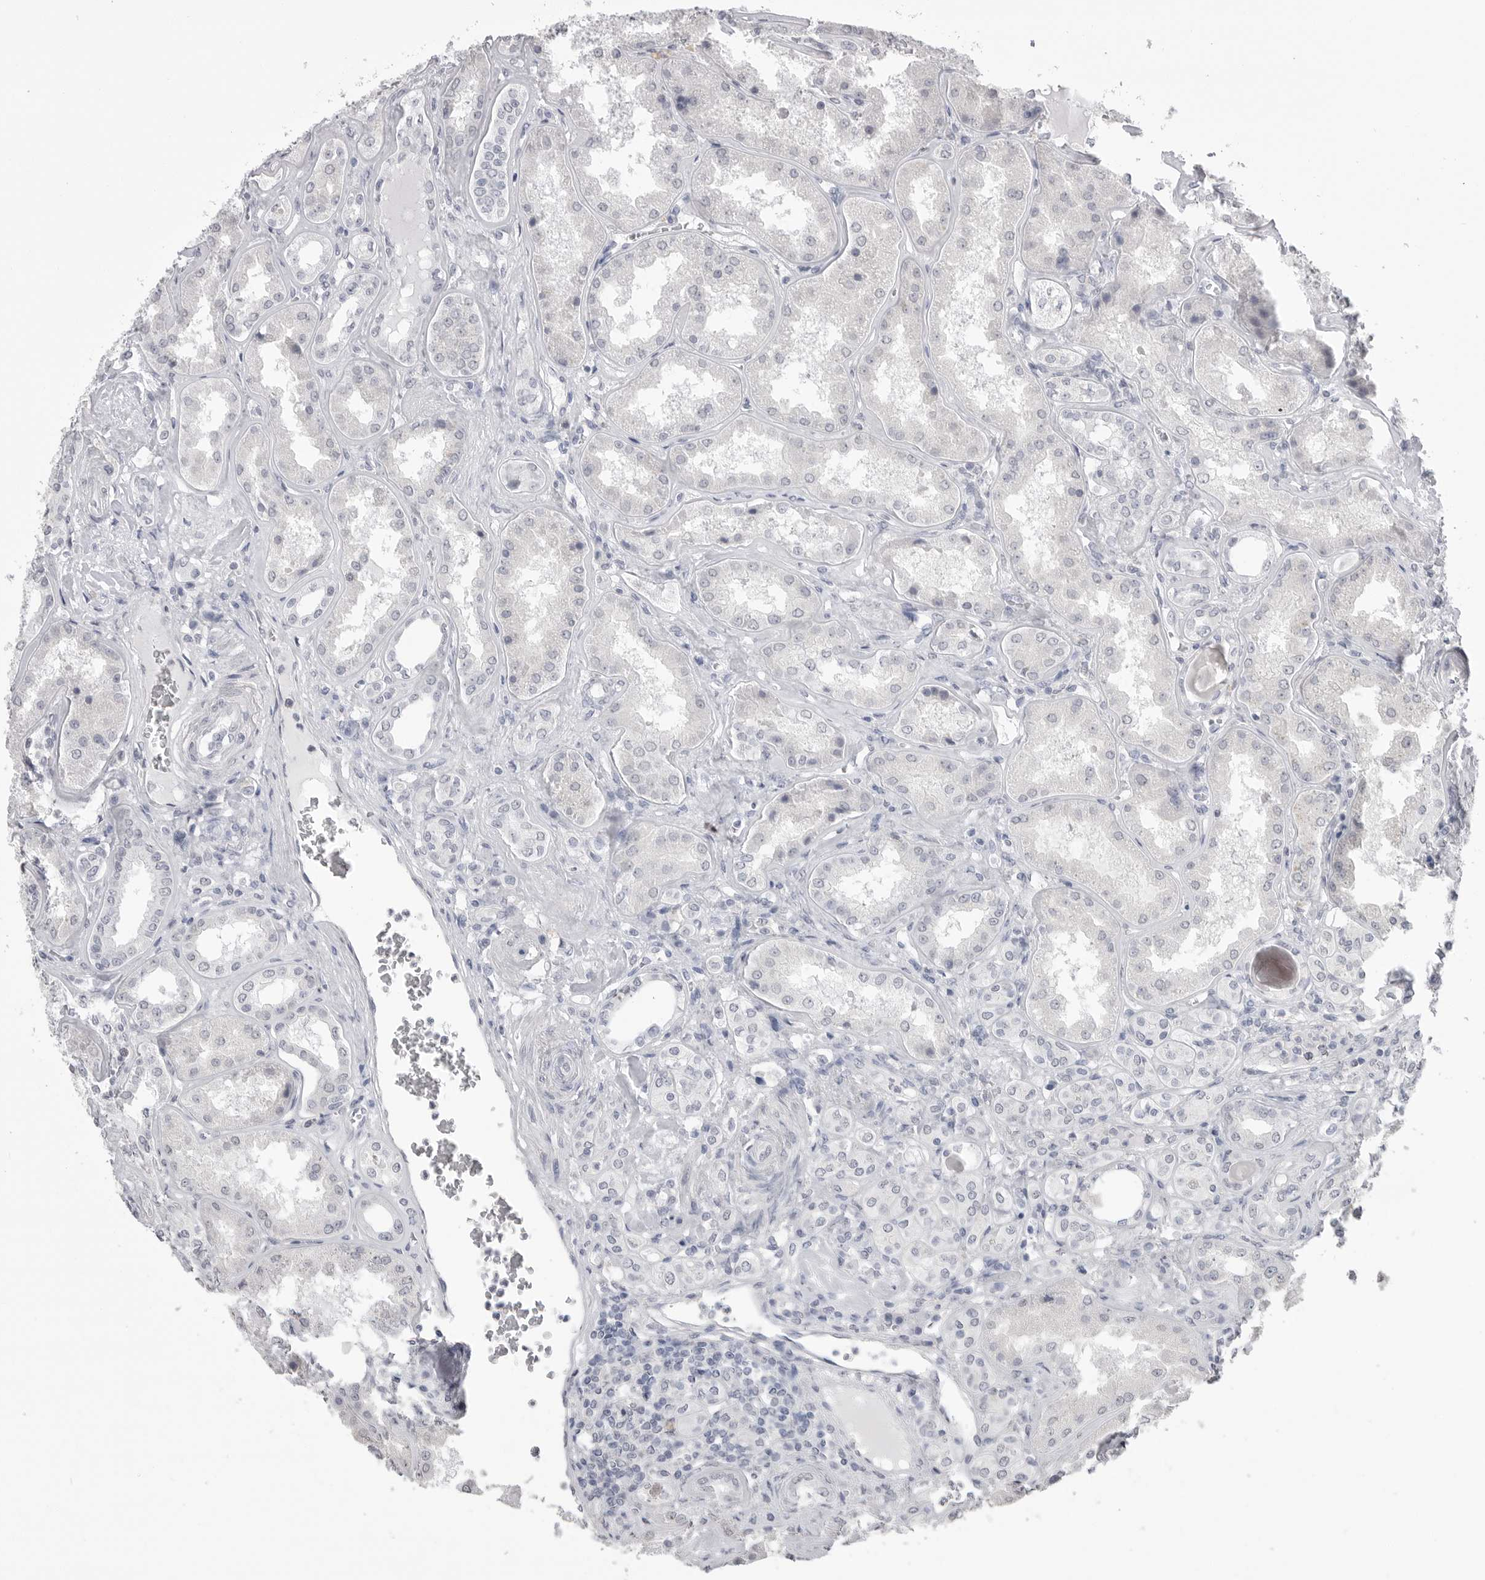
{"staining": {"intensity": "negative", "quantity": "none", "location": "none"}, "tissue": "kidney", "cell_type": "Cells in glomeruli", "image_type": "normal", "snomed": [{"axis": "morphology", "description": "Normal tissue, NOS"}, {"axis": "topography", "description": "Kidney"}], "caption": "The micrograph shows no staining of cells in glomeruli in unremarkable kidney.", "gene": "ICAM5", "patient": {"sex": "female", "age": 56}}